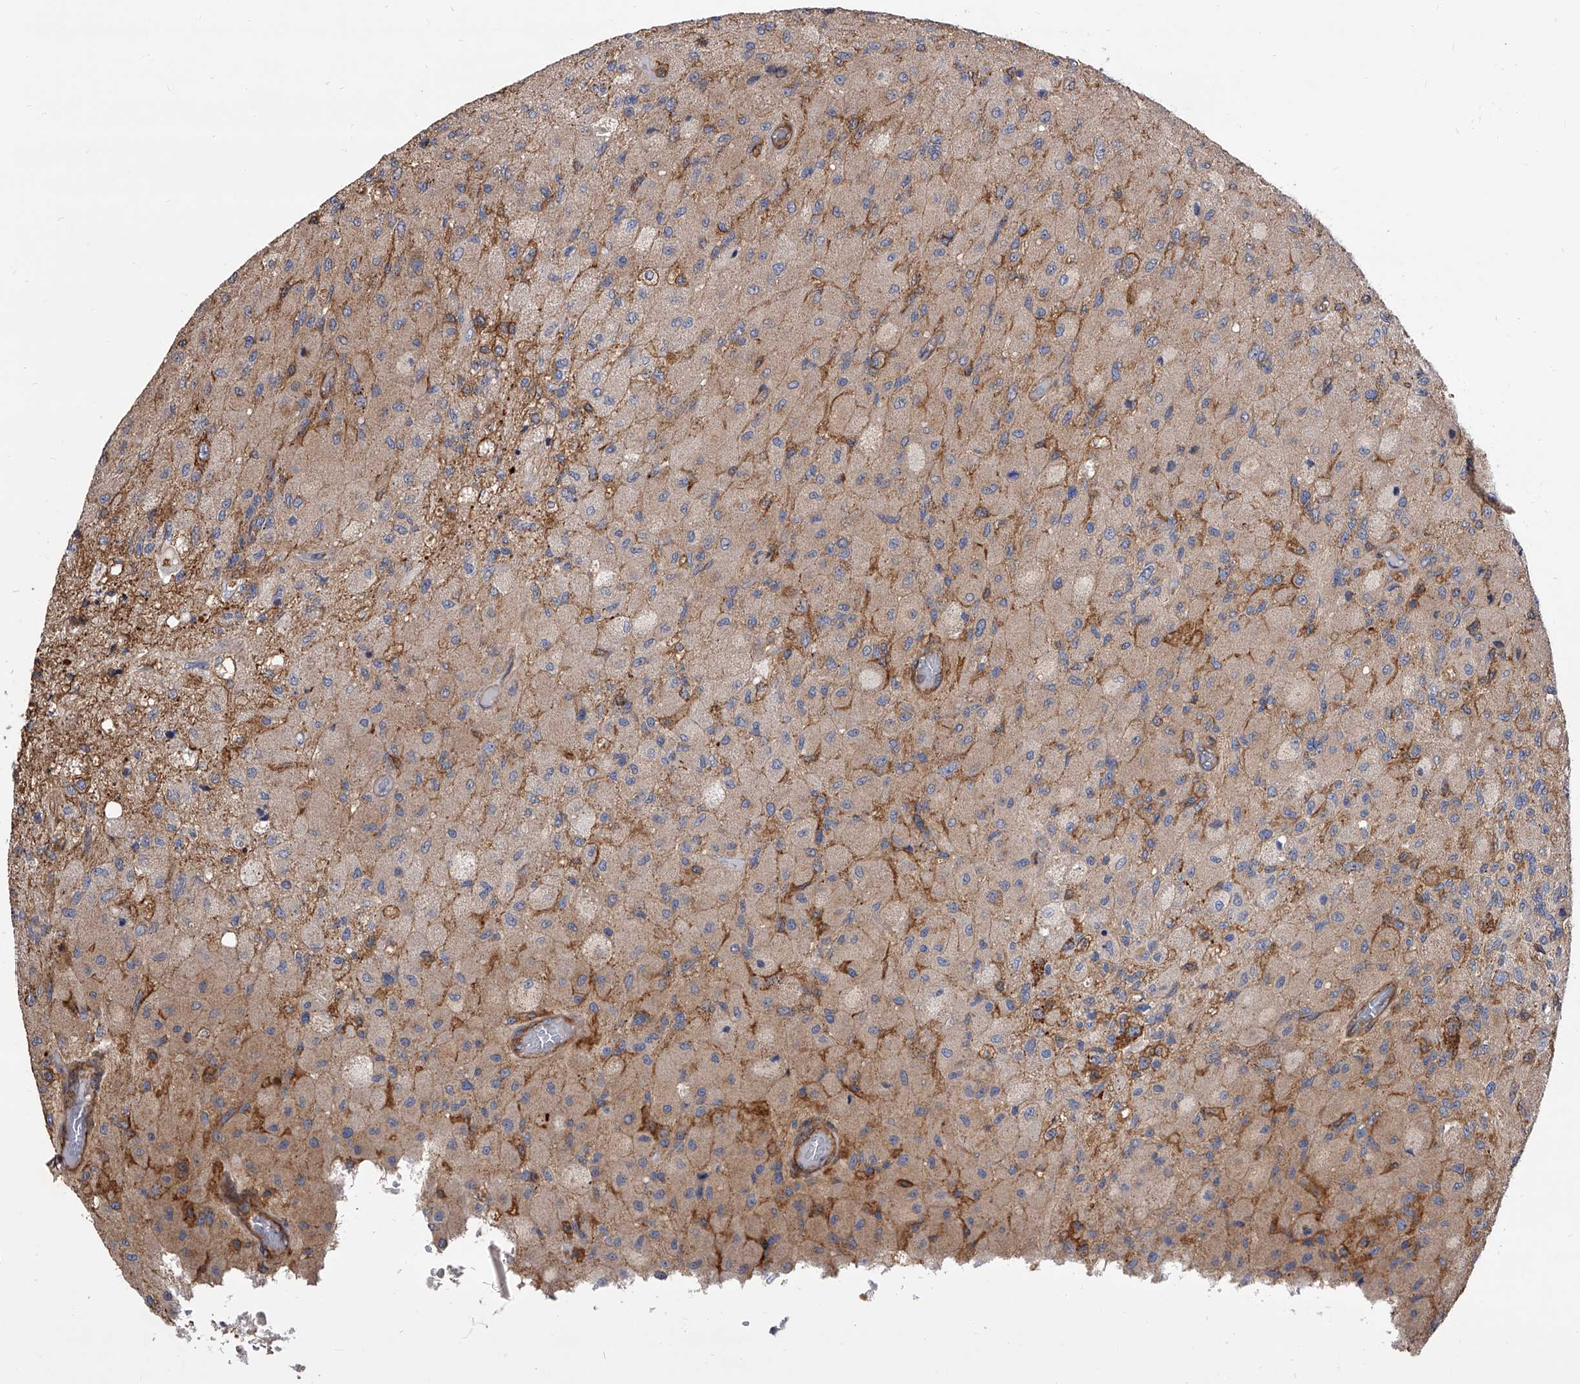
{"staining": {"intensity": "negative", "quantity": "none", "location": "none"}, "tissue": "glioma", "cell_type": "Tumor cells", "image_type": "cancer", "snomed": [{"axis": "morphology", "description": "Normal tissue, NOS"}, {"axis": "morphology", "description": "Glioma, malignant, High grade"}, {"axis": "topography", "description": "Cerebral cortex"}], "caption": "A high-resolution image shows immunohistochemistry (IHC) staining of glioma, which reveals no significant staining in tumor cells.", "gene": "PISD", "patient": {"sex": "male", "age": 77}}